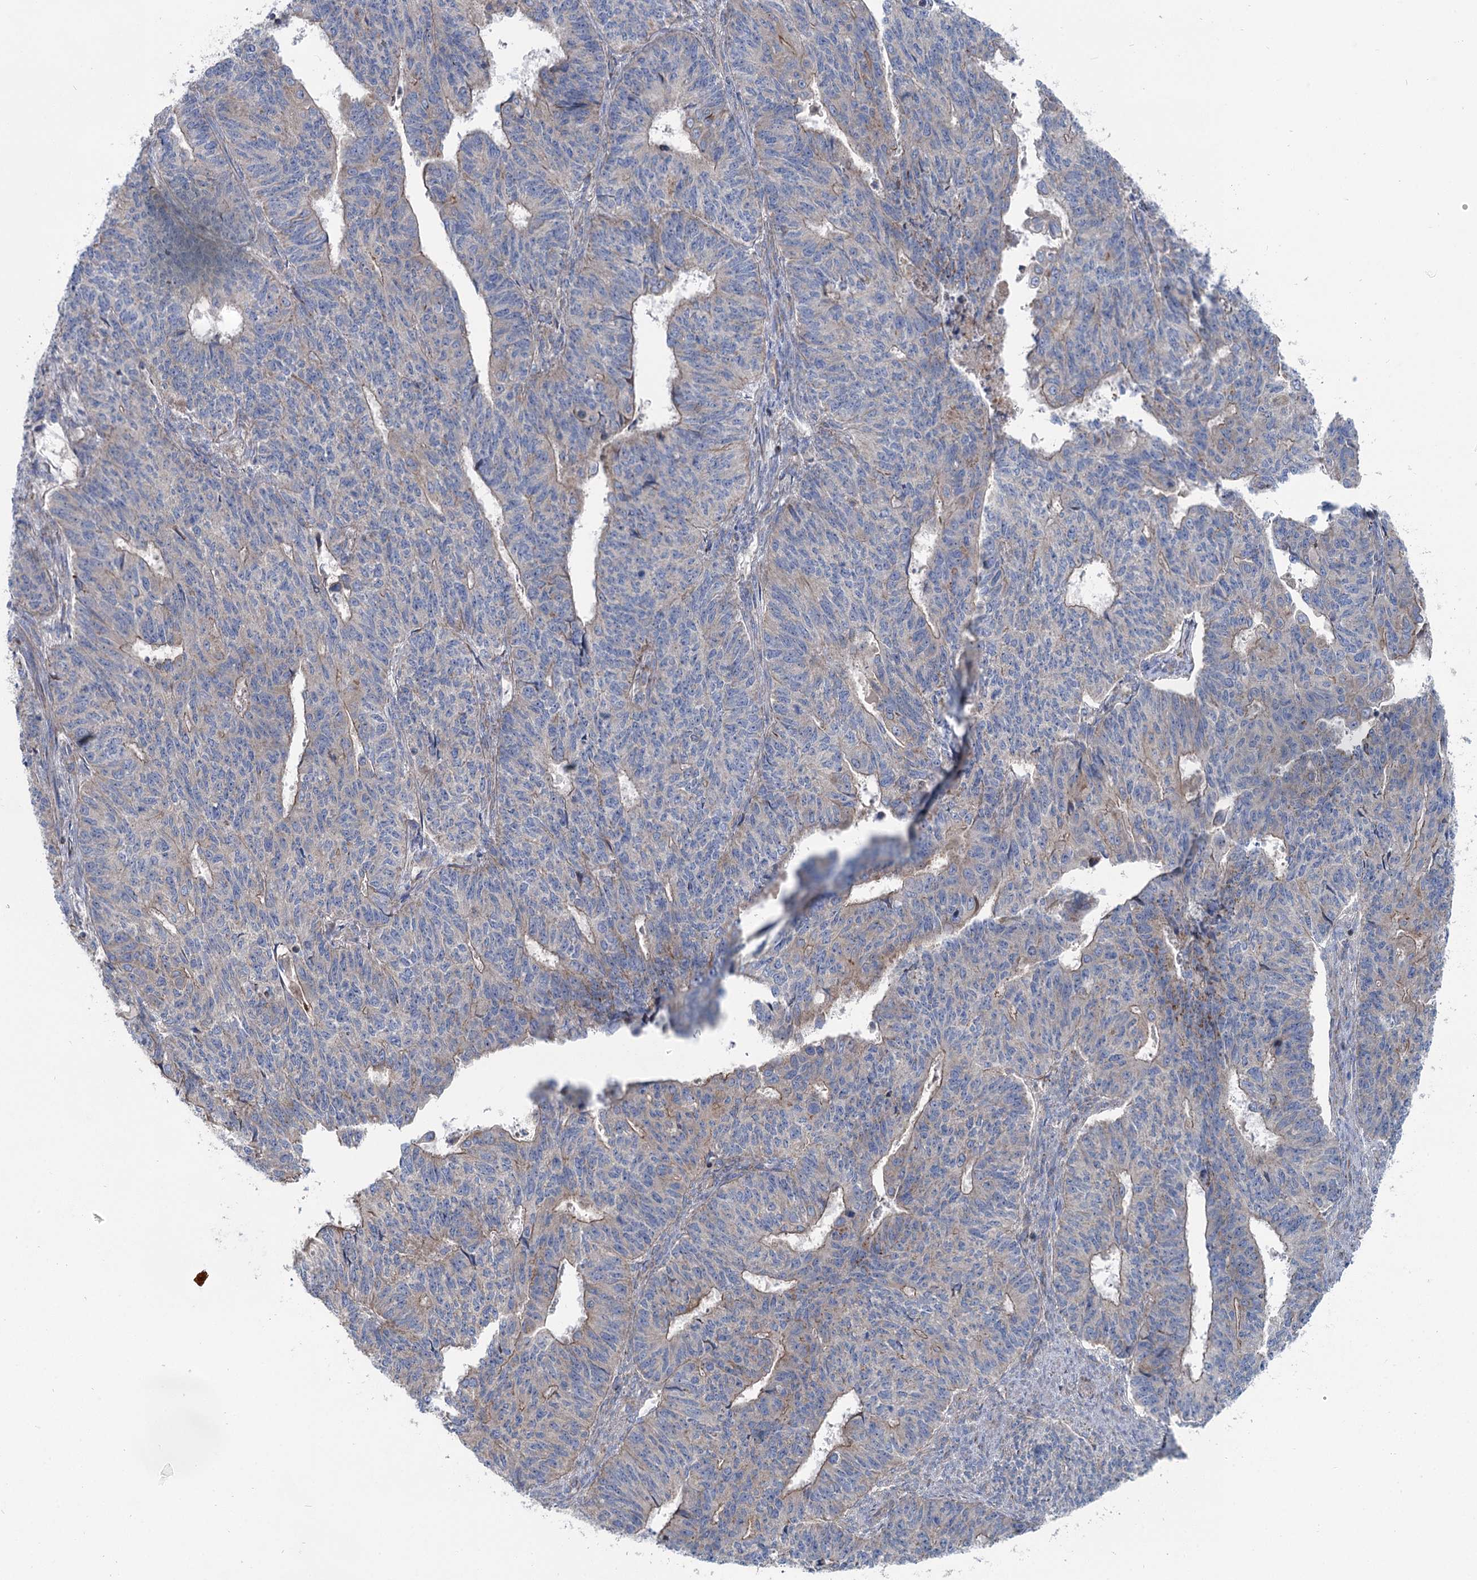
{"staining": {"intensity": "weak", "quantity": "<25%", "location": "cytoplasmic/membranous"}, "tissue": "endometrial cancer", "cell_type": "Tumor cells", "image_type": "cancer", "snomed": [{"axis": "morphology", "description": "Adenocarcinoma, NOS"}, {"axis": "topography", "description": "Endometrium"}], "caption": "IHC photomicrograph of neoplastic tissue: endometrial cancer (adenocarcinoma) stained with DAB (3,3'-diaminobenzidine) exhibits no significant protein positivity in tumor cells.", "gene": "MARK2", "patient": {"sex": "female", "age": 32}}